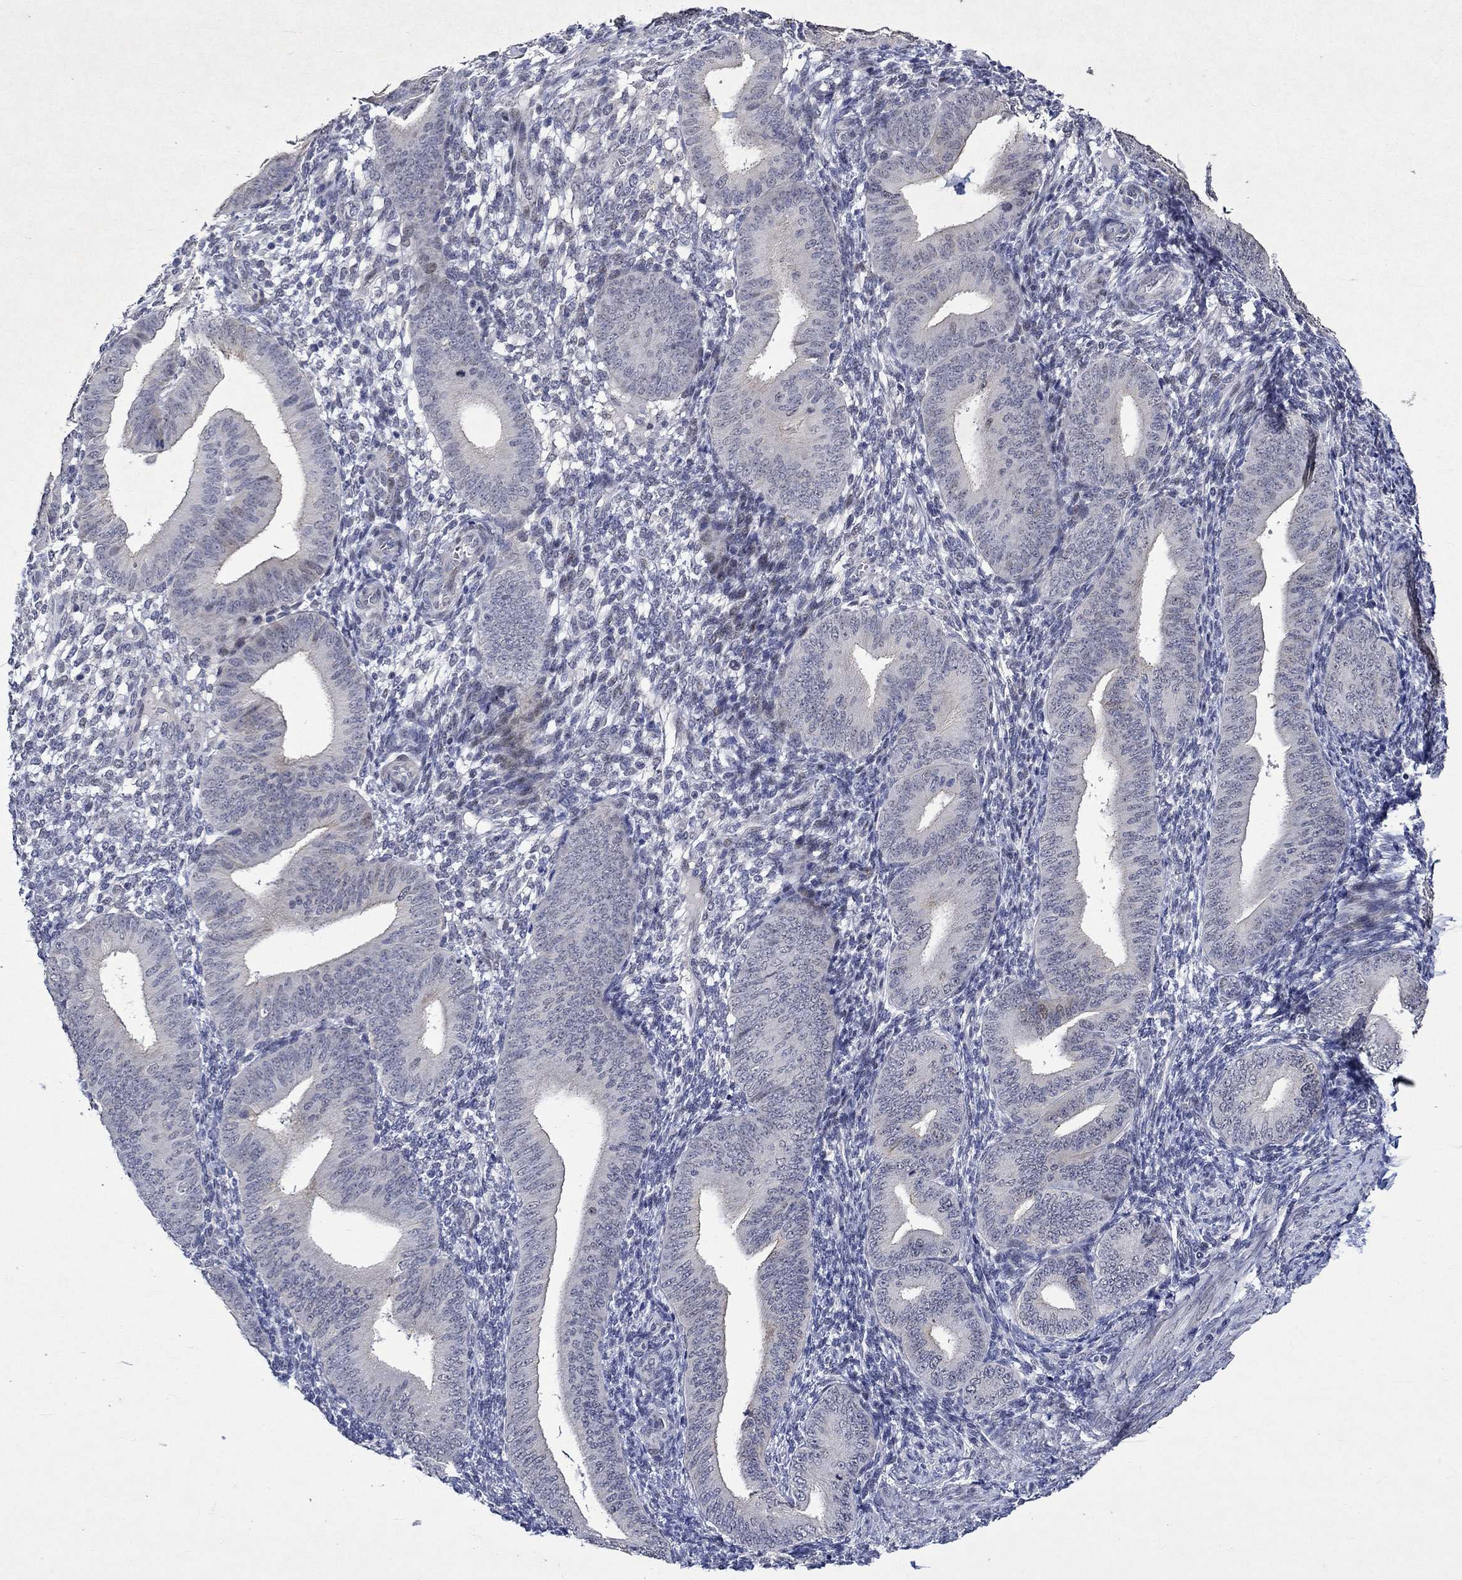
{"staining": {"intensity": "negative", "quantity": "none", "location": "none"}, "tissue": "endometrium", "cell_type": "Cells in endometrial stroma", "image_type": "normal", "snomed": [{"axis": "morphology", "description": "Normal tissue, NOS"}, {"axis": "topography", "description": "Endometrium"}], "caption": "Protein analysis of benign endometrium displays no significant expression in cells in endometrial stroma.", "gene": "DDX3Y", "patient": {"sex": "female", "age": 39}}